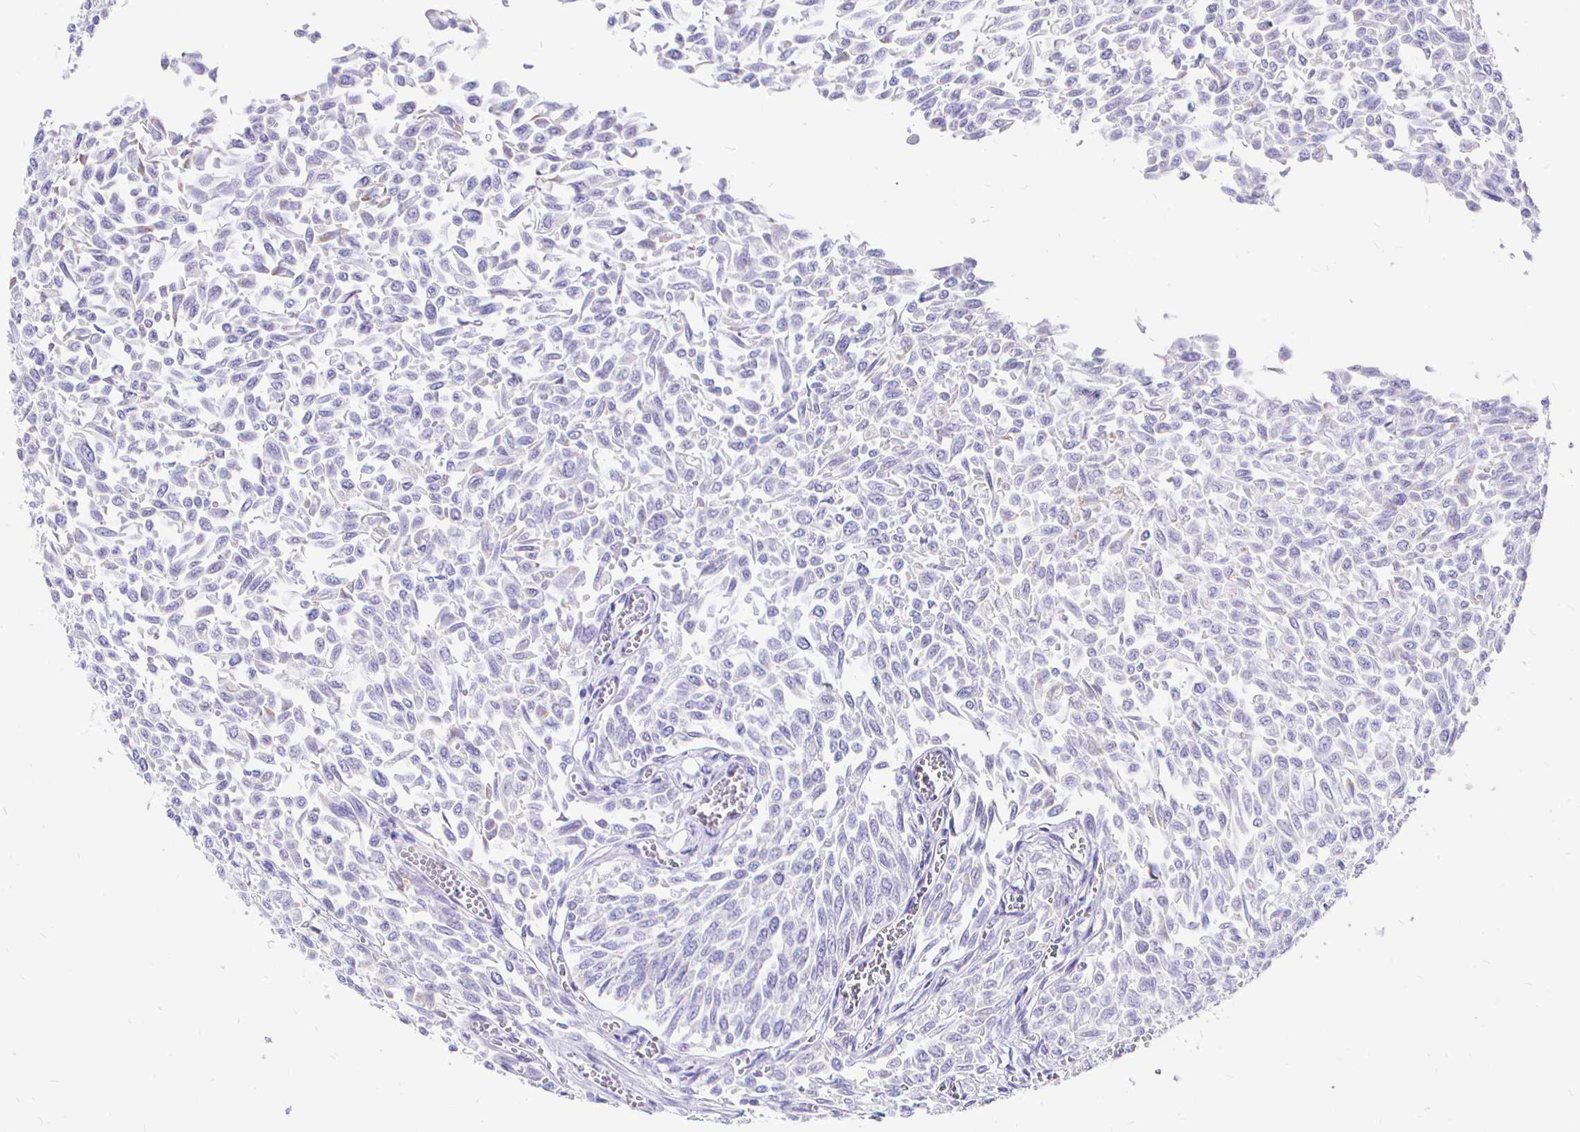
{"staining": {"intensity": "negative", "quantity": "none", "location": "none"}, "tissue": "urothelial cancer", "cell_type": "Tumor cells", "image_type": "cancer", "snomed": [{"axis": "morphology", "description": "Urothelial carcinoma, NOS"}, {"axis": "topography", "description": "Urinary bladder"}], "caption": "This is a histopathology image of IHC staining of transitional cell carcinoma, which shows no positivity in tumor cells. Brightfield microscopy of IHC stained with DAB (brown) and hematoxylin (blue), captured at high magnification.", "gene": "CR2", "patient": {"sex": "male", "age": 59}}